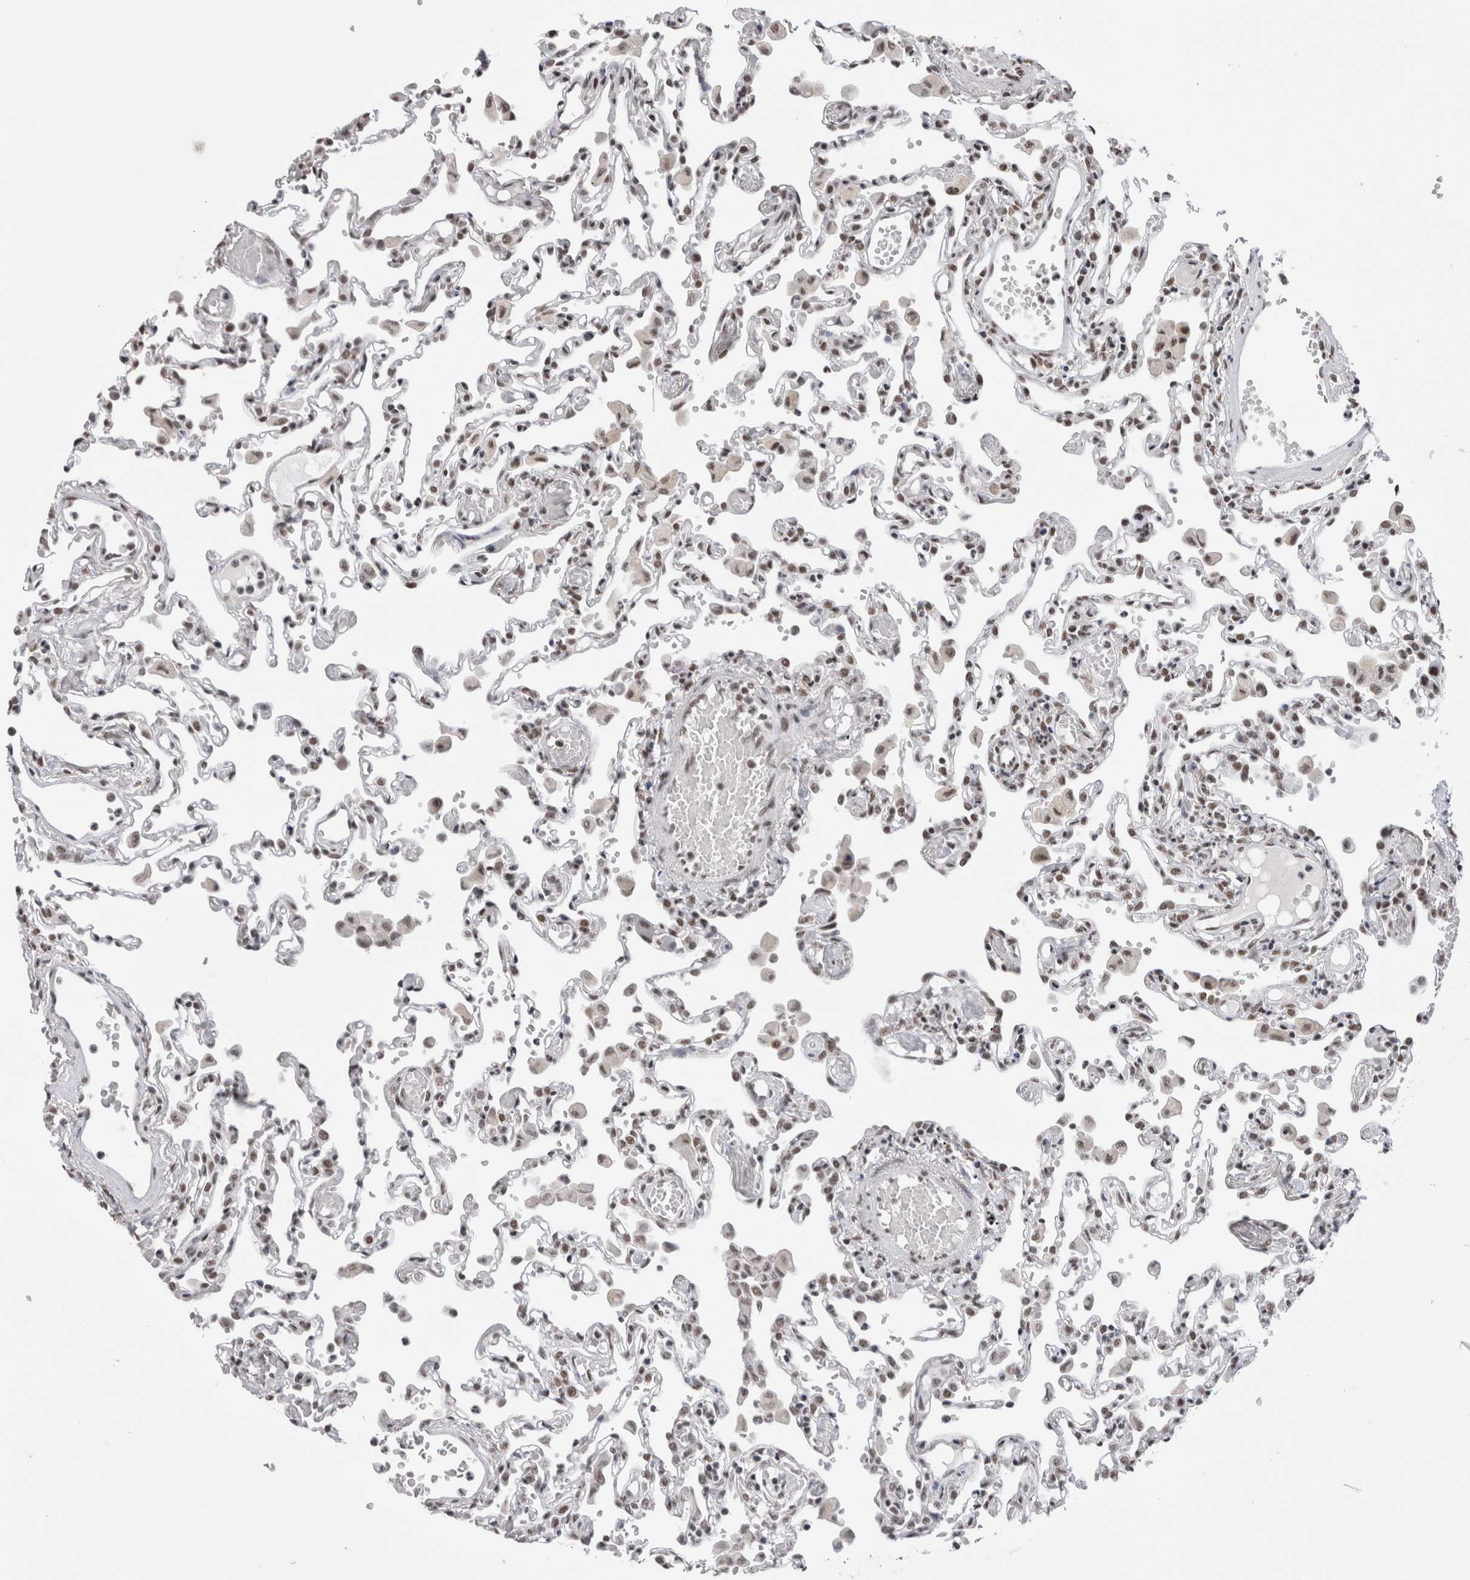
{"staining": {"intensity": "moderate", "quantity": ">75%", "location": "nuclear"}, "tissue": "lung", "cell_type": "Alveolar cells", "image_type": "normal", "snomed": [{"axis": "morphology", "description": "Normal tissue, NOS"}, {"axis": "topography", "description": "Bronchus"}, {"axis": "topography", "description": "Lung"}], "caption": "IHC micrograph of normal human lung stained for a protein (brown), which shows medium levels of moderate nuclear positivity in approximately >75% of alveolar cells.", "gene": "SMC1A", "patient": {"sex": "female", "age": 49}}